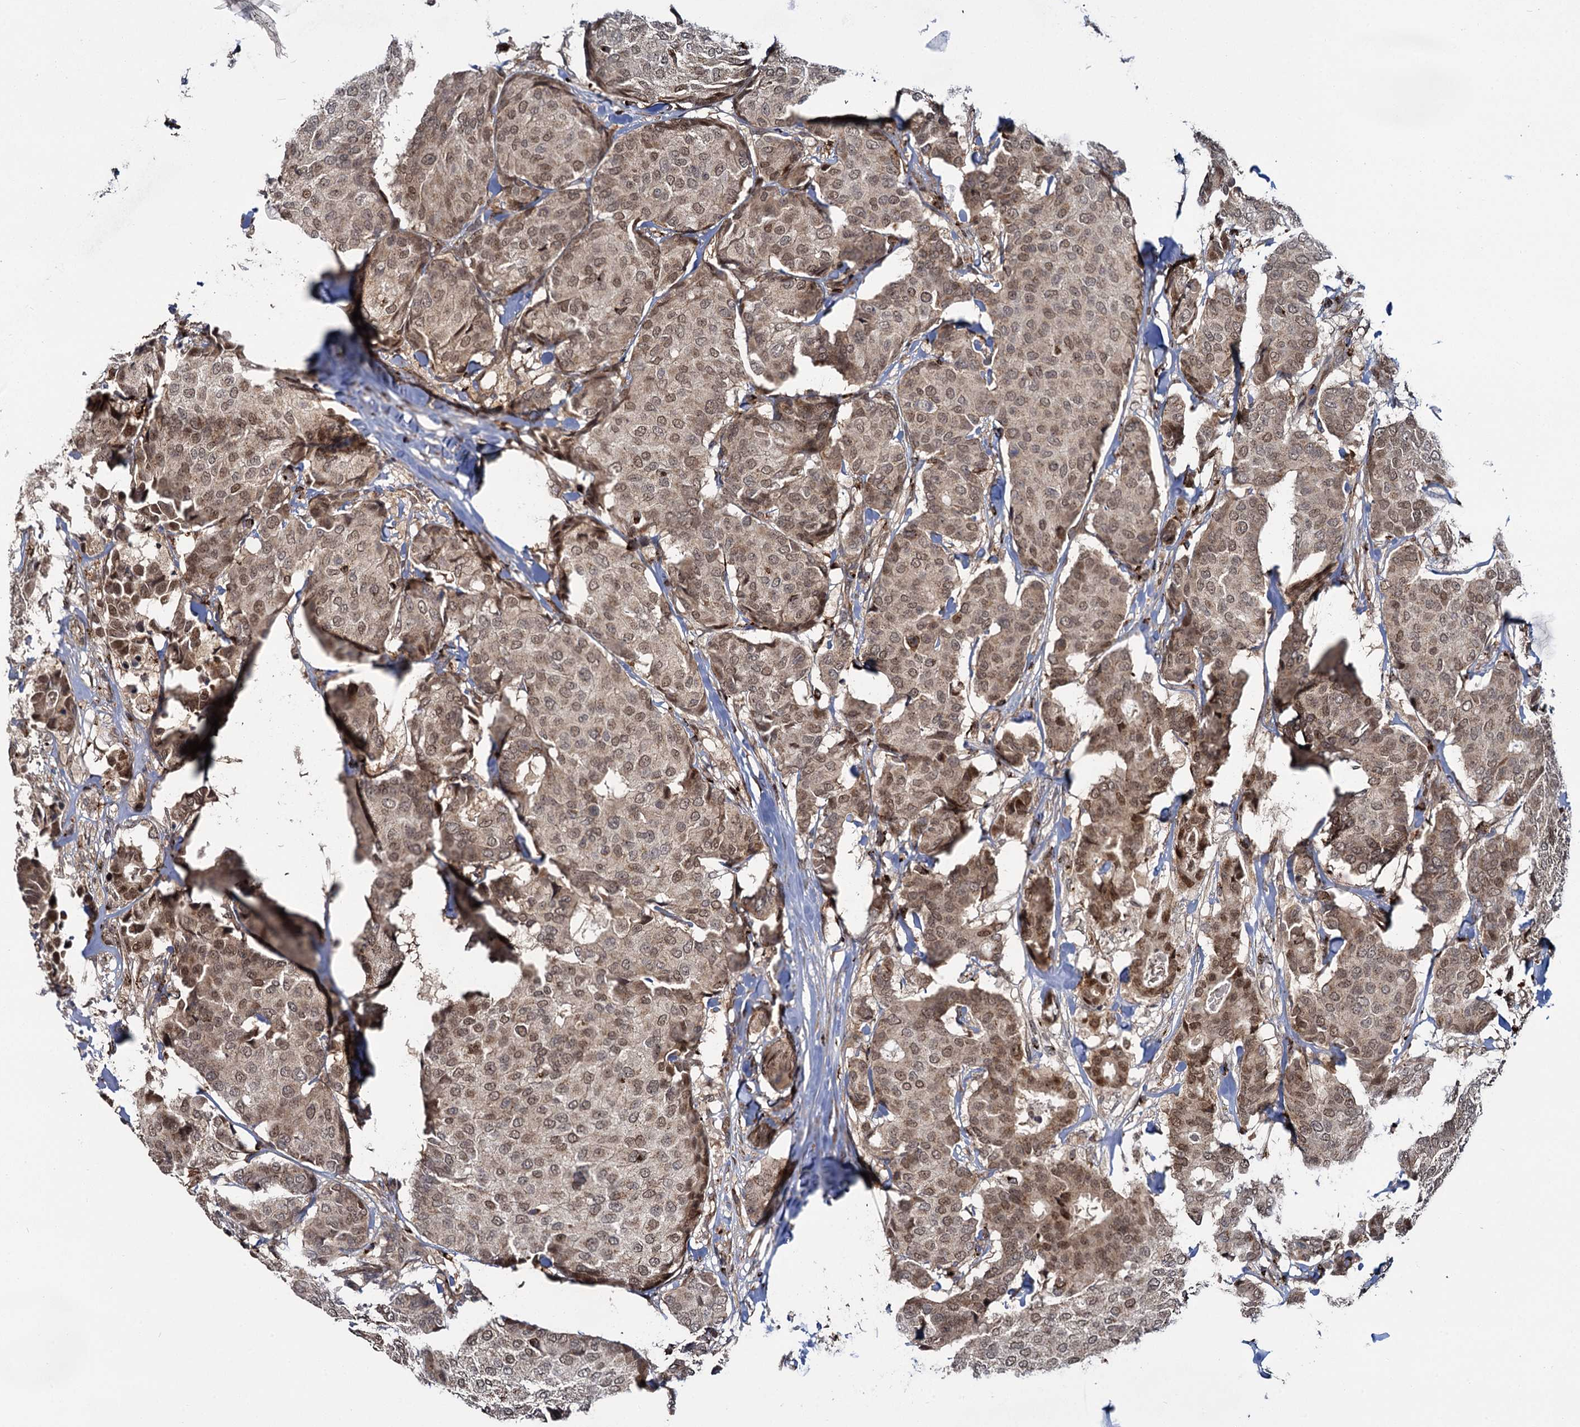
{"staining": {"intensity": "moderate", "quantity": ">75%", "location": "cytoplasmic/membranous,nuclear"}, "tissue": "breast cancer", "cell_type": "Tumor cells", "image_type": "cancer", "snomed": [{"axis": "morphology", "description": "Duct carcinoma"}, {"axis": "topography", "description": "Breast"}], "caption": "Invasive ductal carcinoma (breast) stained for a protein reveals moderate cytoplasmic/membranous and nuclear positivity in tumor cells.", "gene": "GAL3ST4", "patient": {"sex": "female", "age": 75}}